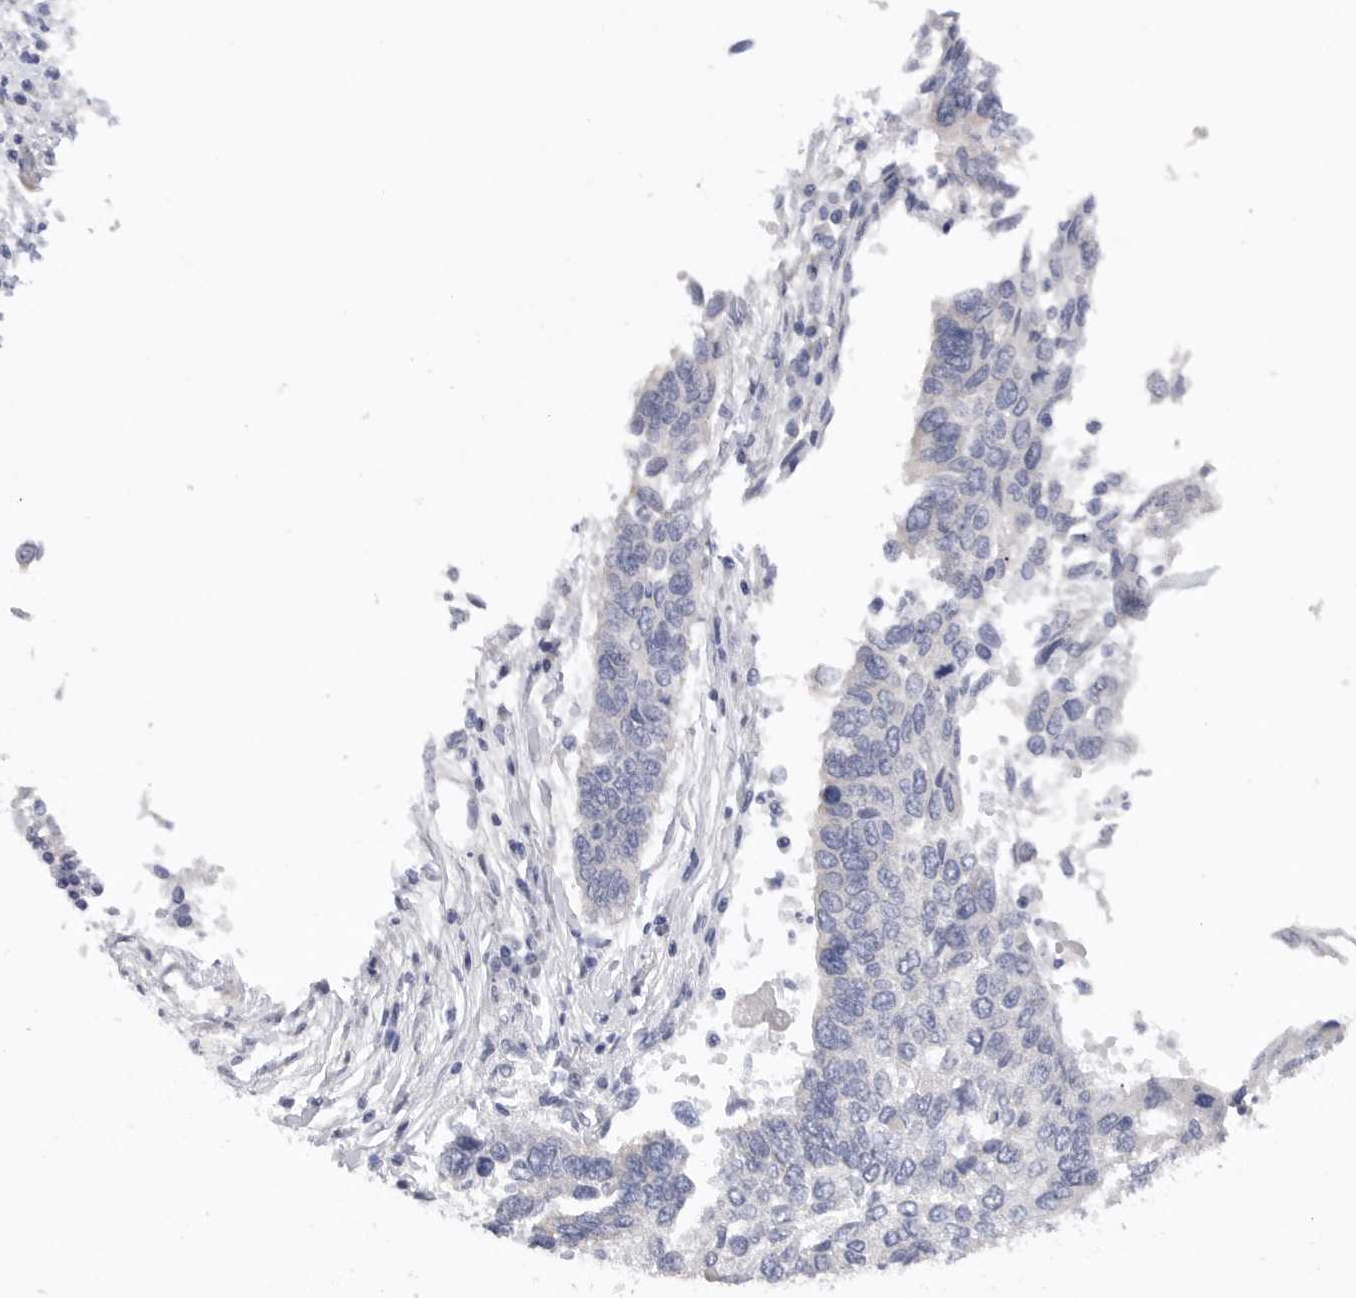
{"staining": {"intensity": "negative", "quantity": "none", "location": "none"}, "tissue": "lung cancer", "cell_type": "Tumor cells", "image_type": "cancer", "snomed": [{"axis": "morphology", "description": "Normal tissue, NOS"}, {"axis": "morphology", "description": "Squamous cell carcinoma, NOS"}, {"axis": "topography", "description": "Cartilage tissue"}, {"axis": "topography", "description": "Bronchus"}, {"axis": "topography", "description": "Lung"}, {"axis": "topography", "description": "Peripheral nerve tissue"}], "caption": "IHC of squamous cell carcinoma (lung) exhibits no staining in tumor cells. (IHC, brightfield microscopy, high magnification).", "gene": "MTFR1L", "patient": {"sex": "female", "age": 49}}